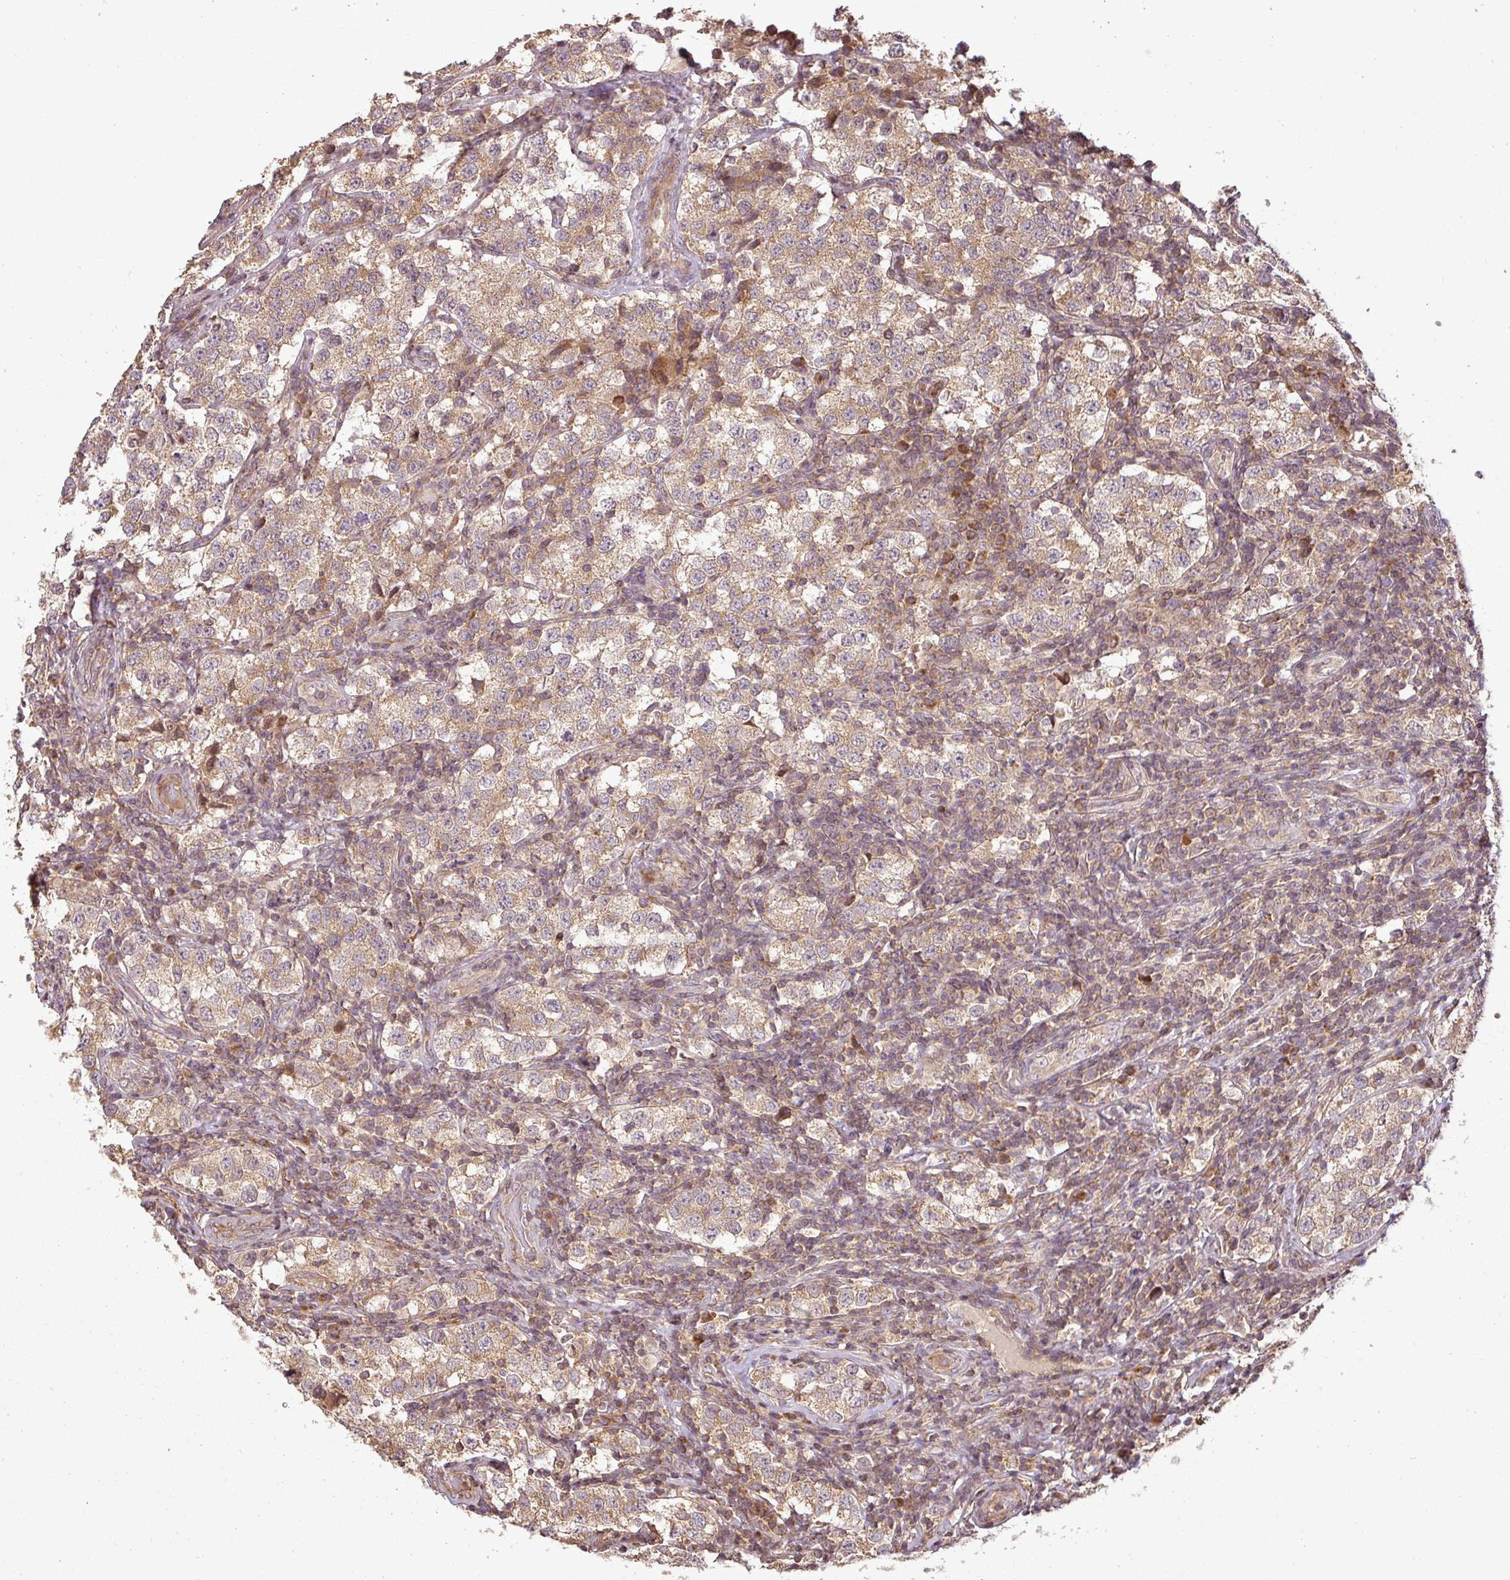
{"staining": {"intensity": "moderate", "quantity": ">75%", "location": "cytoplasmic/membranous"}, "tissue": "testis cancer", "cell_type": "Tumor cells", "image_type": "cancer", "snomed": [{"axis": "morphology", "description": "Seminoma, NOS"}, {"axis": "topography", "description": "Testis"}], "caption": "This is an image of immunohistochemistry (IHC) staining of seminoma (testis), which shows moderate expression in the cytoplasmic/membranous of tumor cells.", "gene": "FAIM", "patient": {"sex": "male", "age": 34}}